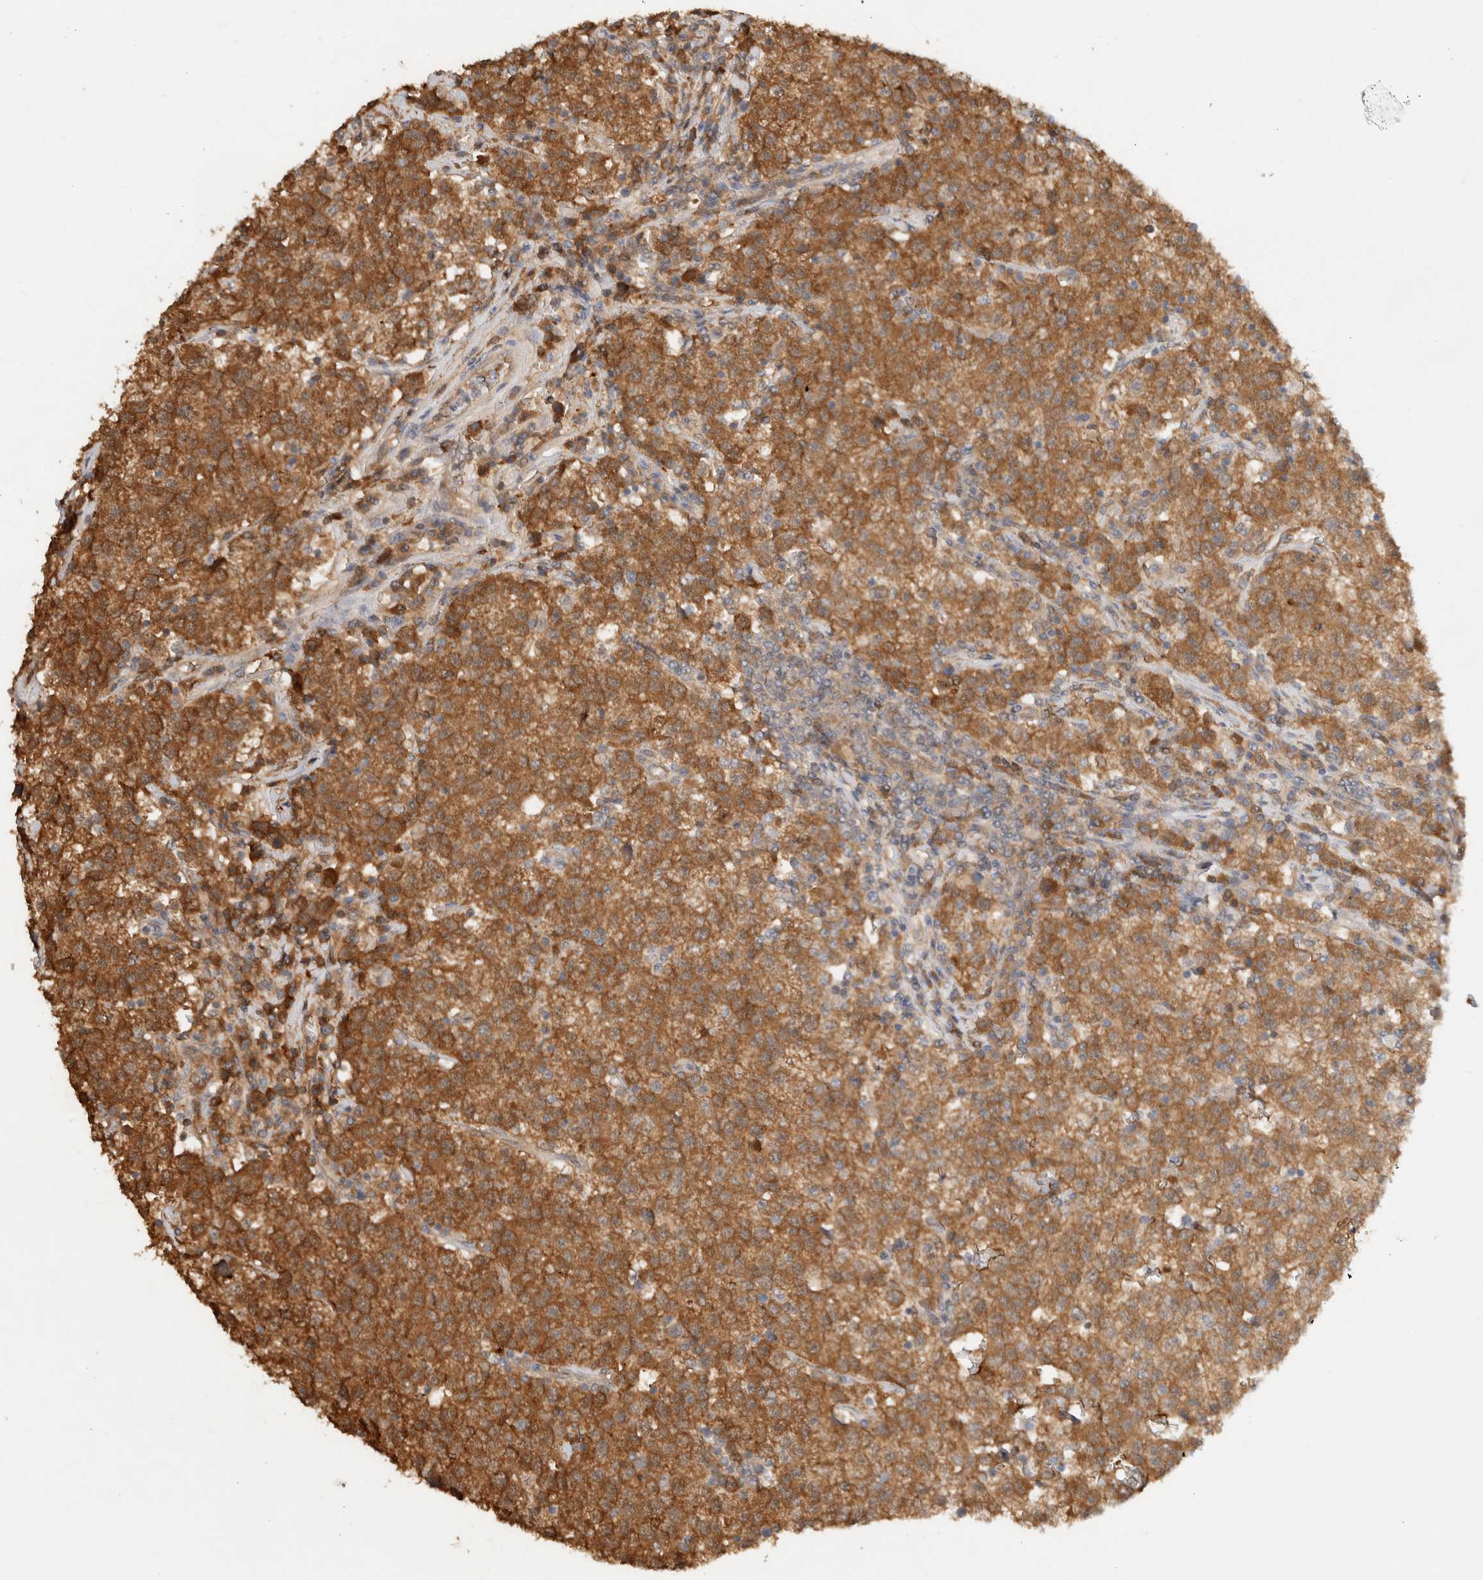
{"staining": {"intensity": "moderate", "quantity": ">75%", "location": "cytoplasmic/membranous"}, "tissue": "testis cancer", "cell_type": "Tumor cells", "image_type": "cancer", "snomed": [{"axis": "morphology", "description": "Seminoma, NOS"}, {"axis": "topography", "description": "Testis"}], "caption": "Immunohistochemistry photomicrograph of neoplastic tissue: human testis cancer (seminoma) stained using immunohistochemistry (IHC) demonstrates medium levels of moderate protein expression localized specifically in the cytoplasmic/membranous of tumor cells, appearing as a cytoplasmic/membranous brown color.", "gene": "CA13", "patient": {"sex": "male", "age": 22}}